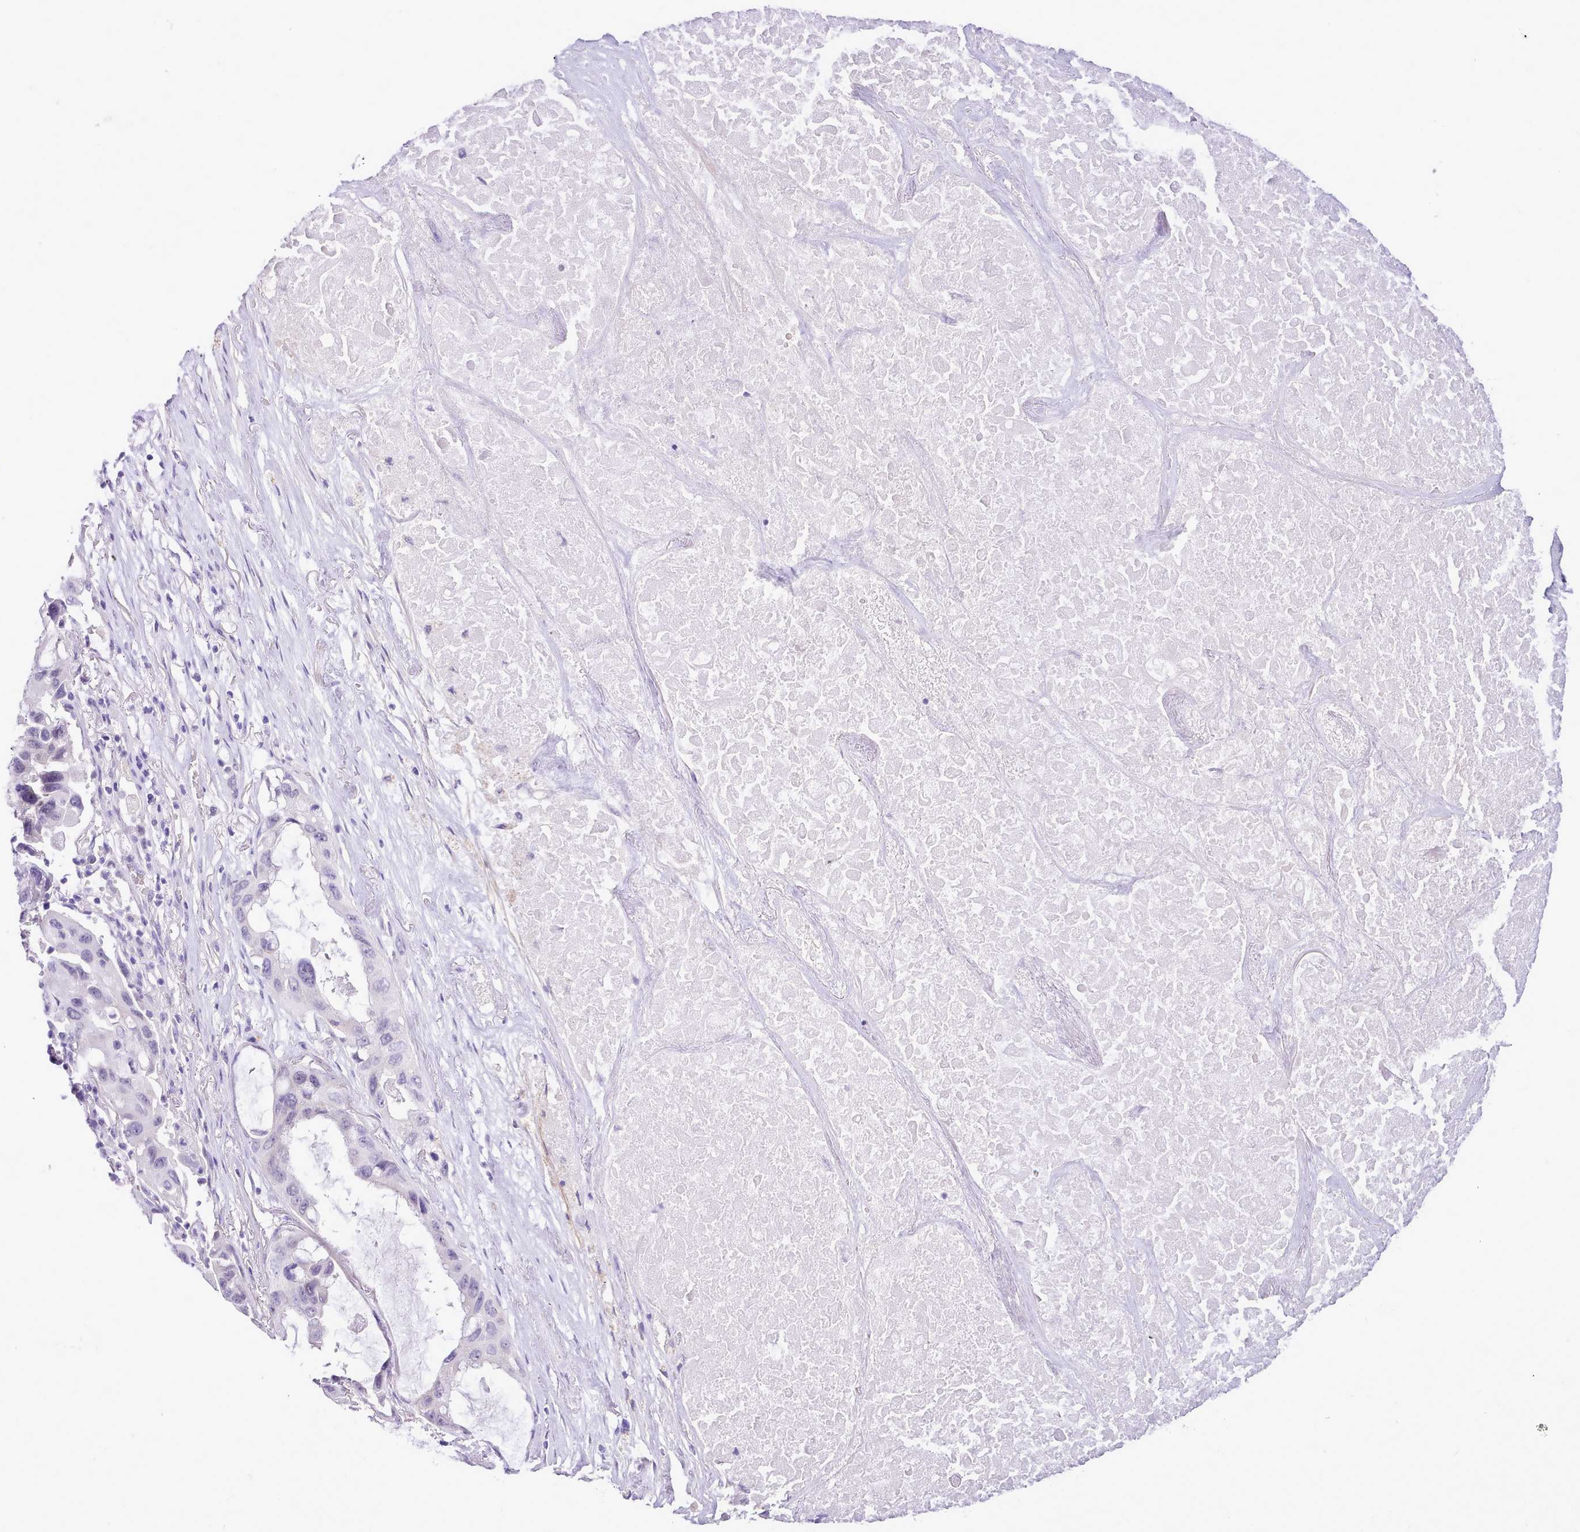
{"staining": {"intensity": "negative", "quantity": "none", "location": "none"}, "tissue": "lung cancer", "cell_type": "Tumor cells", "image_type": "cancer", "snomed": [{"axis": "morphology", "description": "Squamous cell carcinoma, NOS"}, {"axis": "topography", "description": "Lung"}], "caption": "Tumor cells are negative for protein expression in human lung squamous cell carcinoma.", "gene": "LRRC37A", "patient": {"sex": "female", "age": 73}}